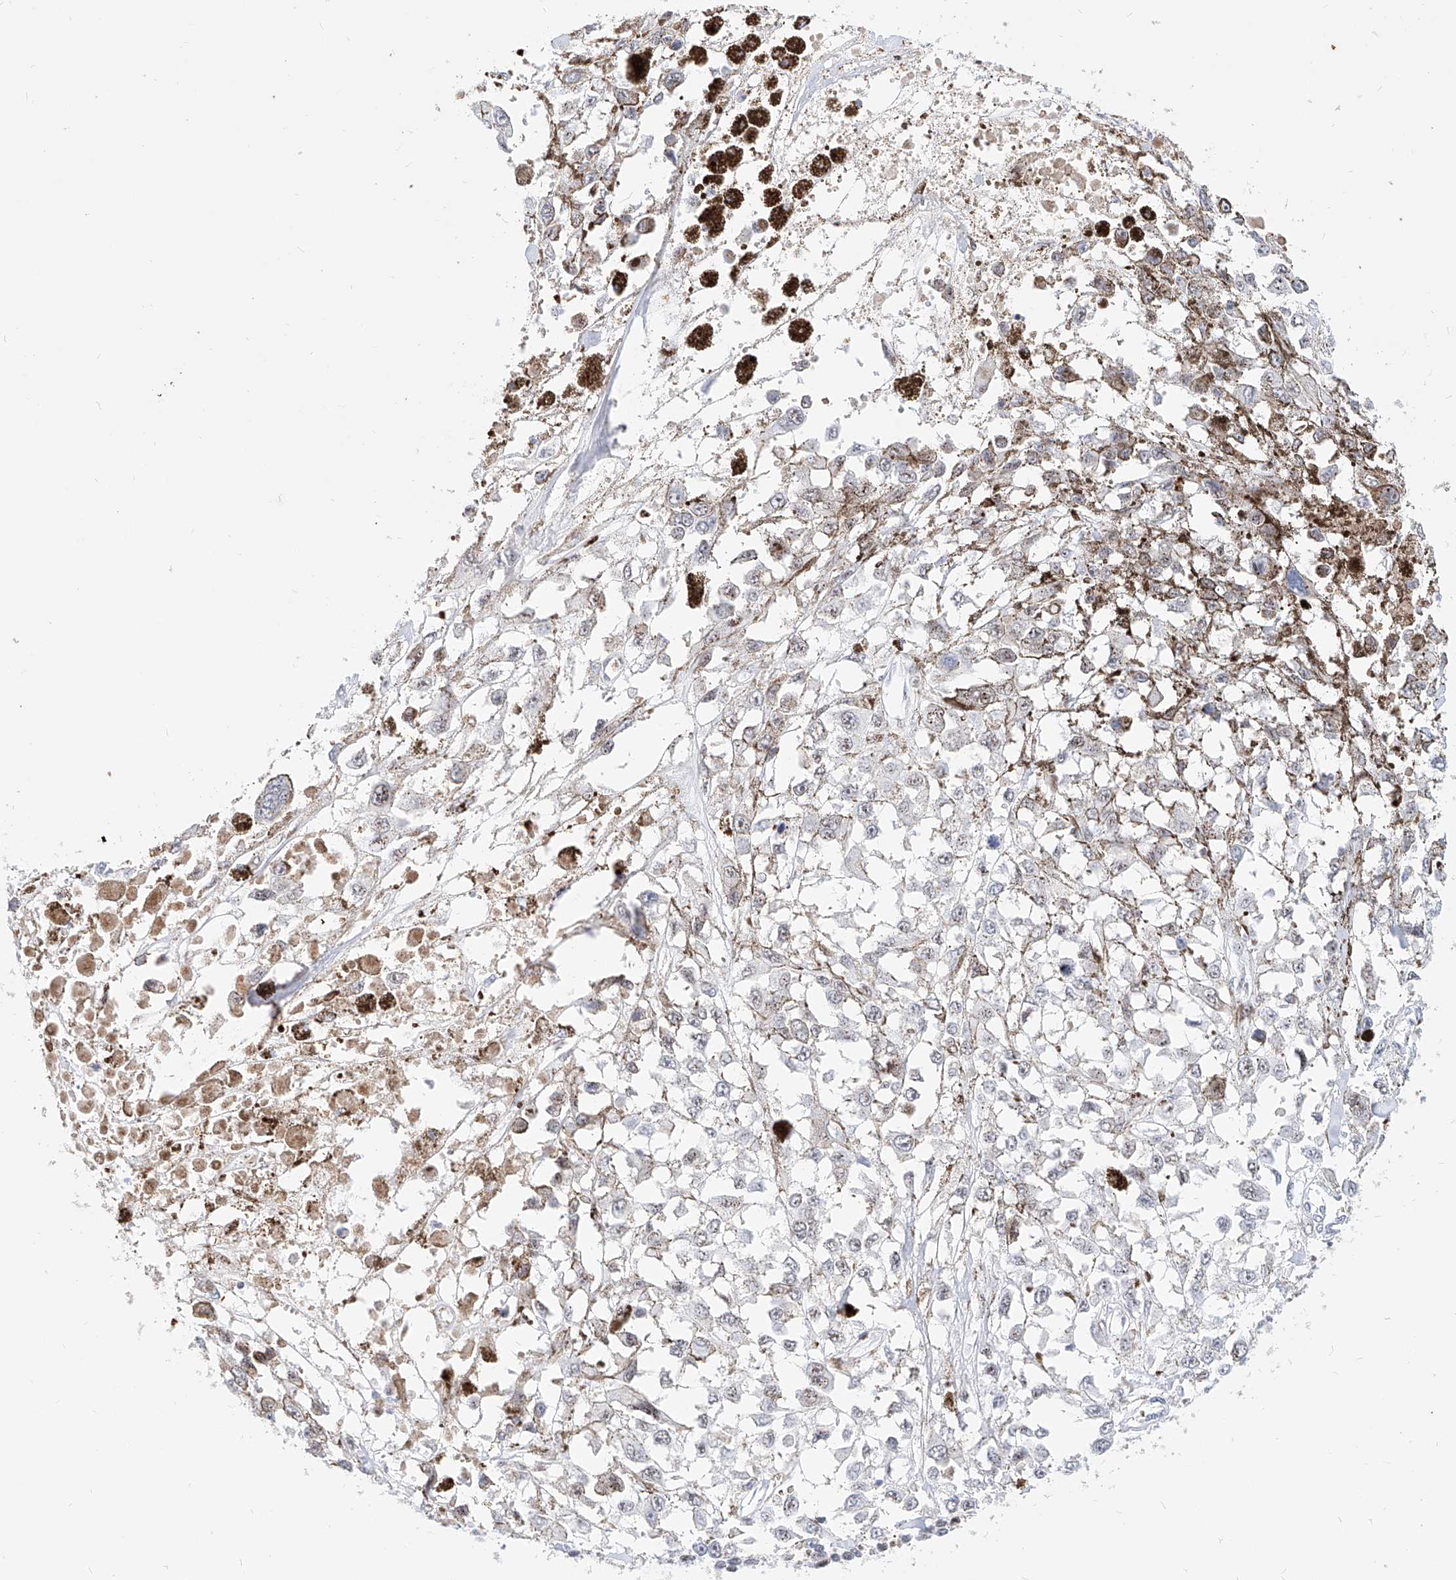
{"staining": {"intensity": "negative", "quantity": "none", "location": "none"}, "tissue": "melanoma", "cell_type": "Tumor cells", "image_type": "cancer", "snomed": [{"axis": "morphology", "description": "Malignant melanoma, Metastatic site"}, {"axis": "topography", "description": "Lymph node"}], "caption": "Human melanoma stained for a protein using immunohistochemistry (IHC) demonstrates no positivity in tumor cells.", "gene": "ZFP42", "patient": {"sex": "male", "age": 59}}